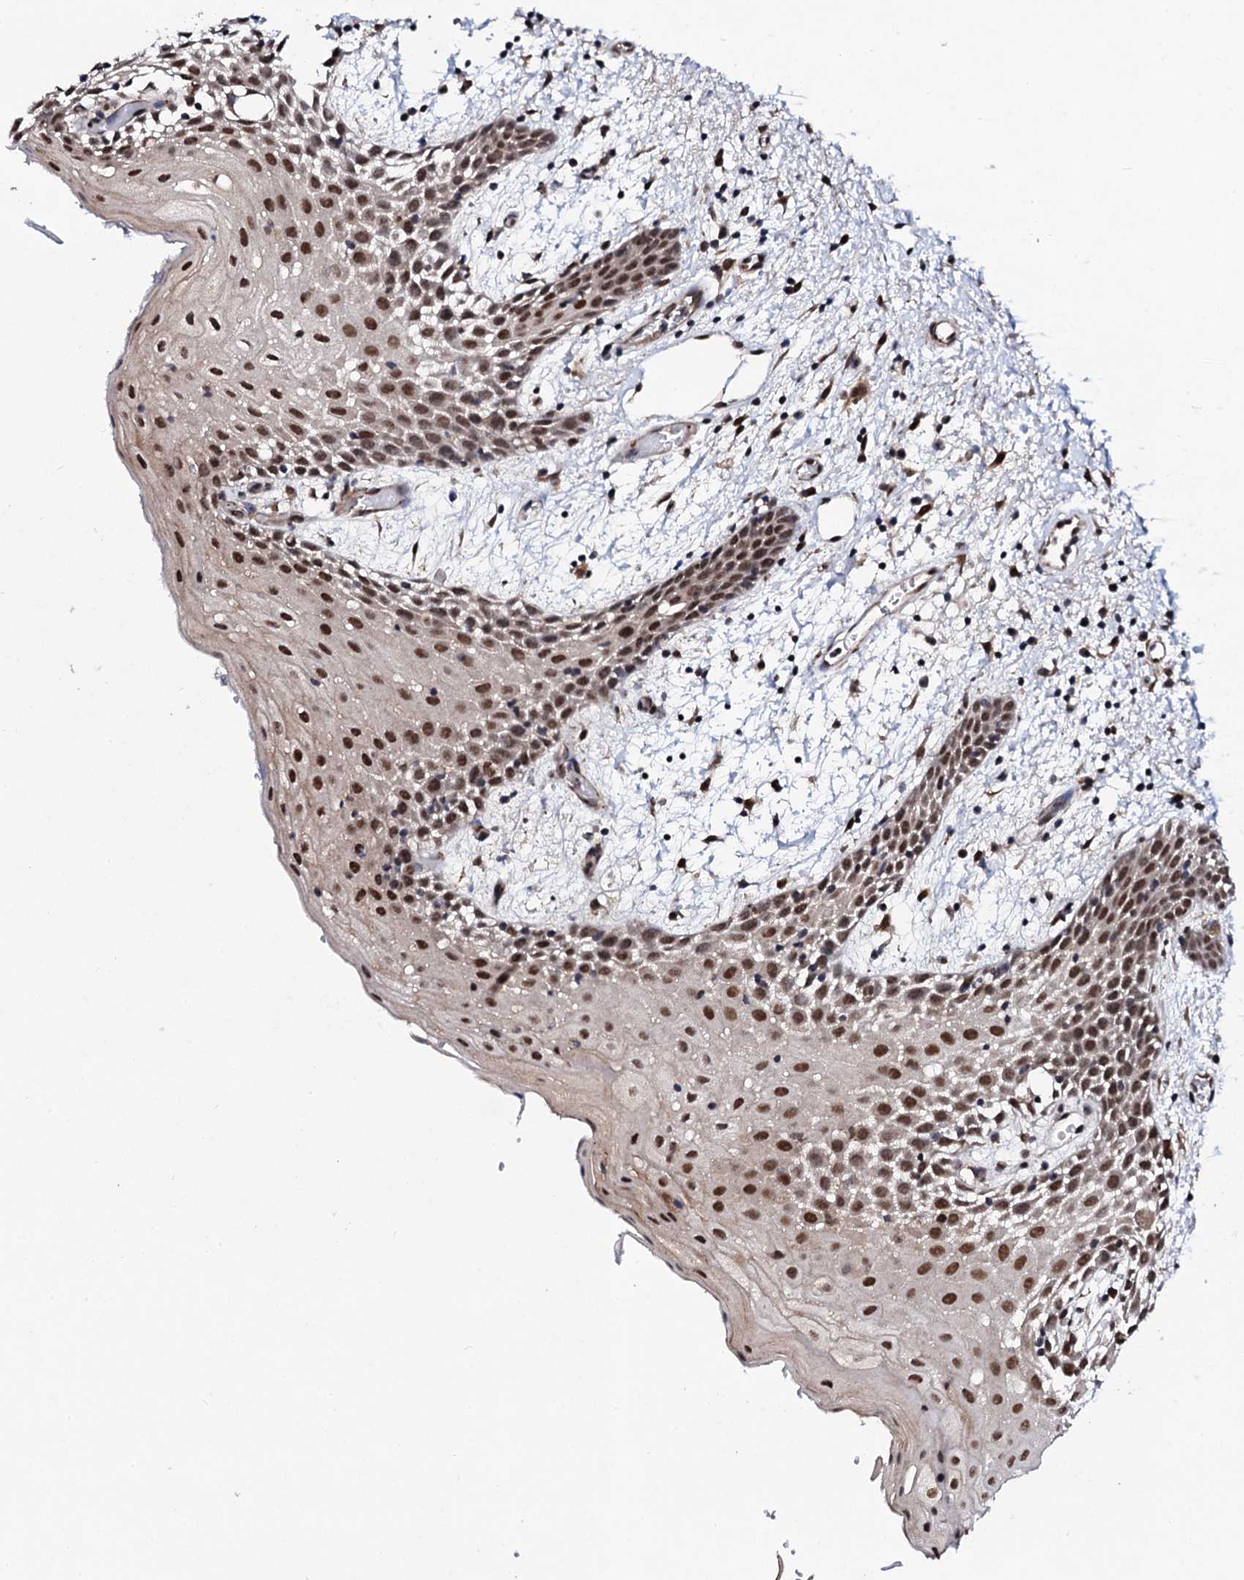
{"staining": {"intensity": "strong", "quantity": ">75%", "location": "nuclear"}, "tissue": "oral mucosa", "cell_type": "Squamous epithelial cells", "image_type": "normal", "snomed": [{"axis": "morphology", "description": "Normal tissue, NOS"}, {"axis": "topography", "description": "Skeletal muscle"}, {"axis": "topography", "description": "Oral tissue"}, {"axis": "topography", "description": "Salivary gland"}, {"axis": "topography", "description": "Peripheral nerve tissue"}], "caption": "Oral mucosa stained with immunohistochemistry displays strong nuclear staining in approximately >75% of squamous epithelial cells.", "gene": "CSTF3", "patient": {"sex": "male", "age": 54}}